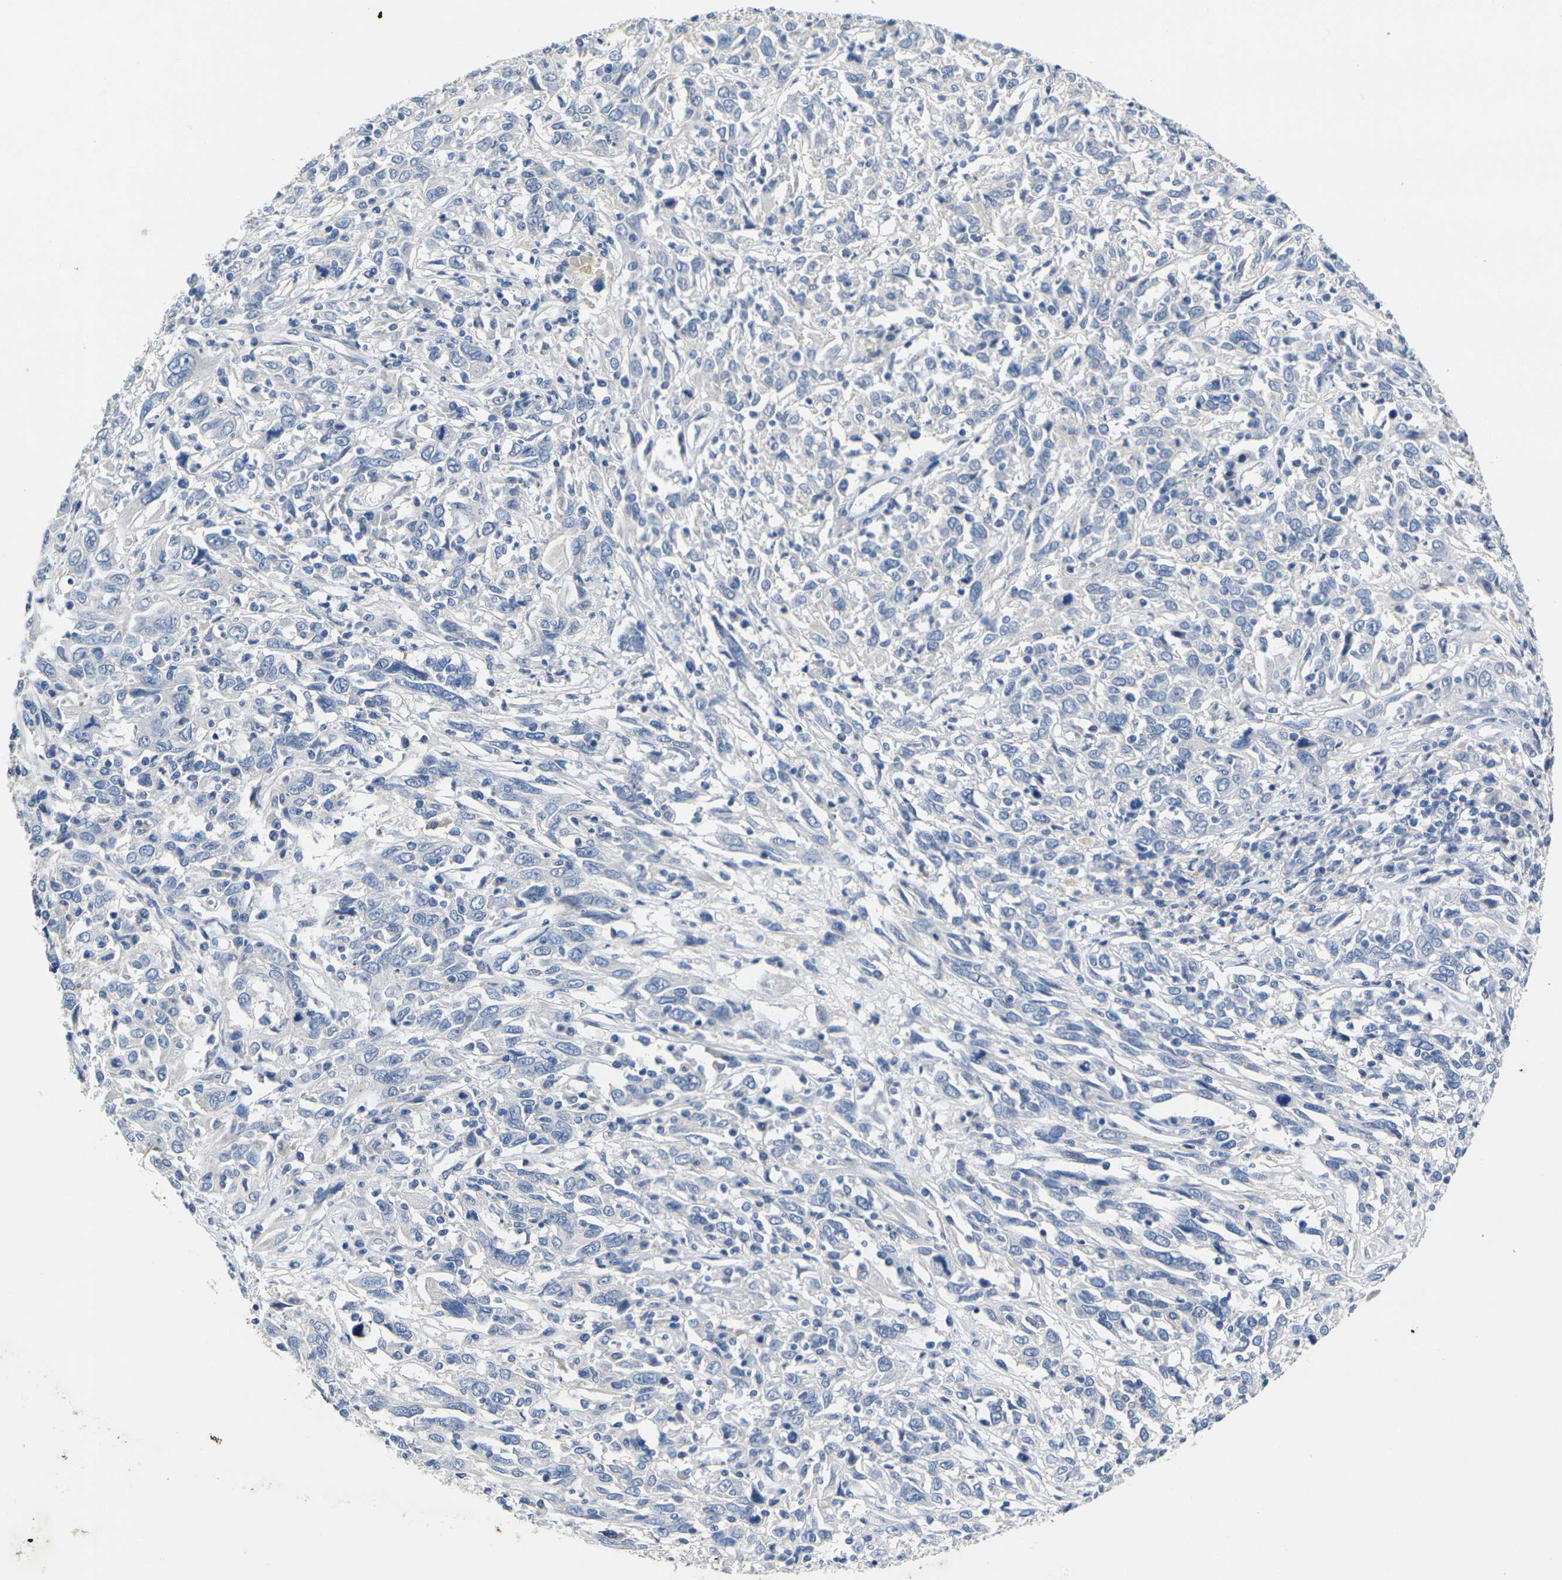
{"staining": {"intensity": "negative", "quantity": "none", "location": "none"}, "tissue": "cervical cancer", "cell_type": "Tumor cells", "image_type": "cancer", "snomed": [{"axis": "morphology", "description": "Squamous cell carcinoma, NOS"}, {"axis": "topography", "description": "Cervix"}], "caption": "Immunohistochemistry (IHC) photomicrograph of cervical squamous cell carcinoma stained for a protein (brown), which reveals no staining in tumor cells. (DAB (3,3'-diaminobenzidine) immunohistochemistry with hematoxylin counter stain).", "gene": "NOCT", "patient": {"sex": "female", "age": 46}}